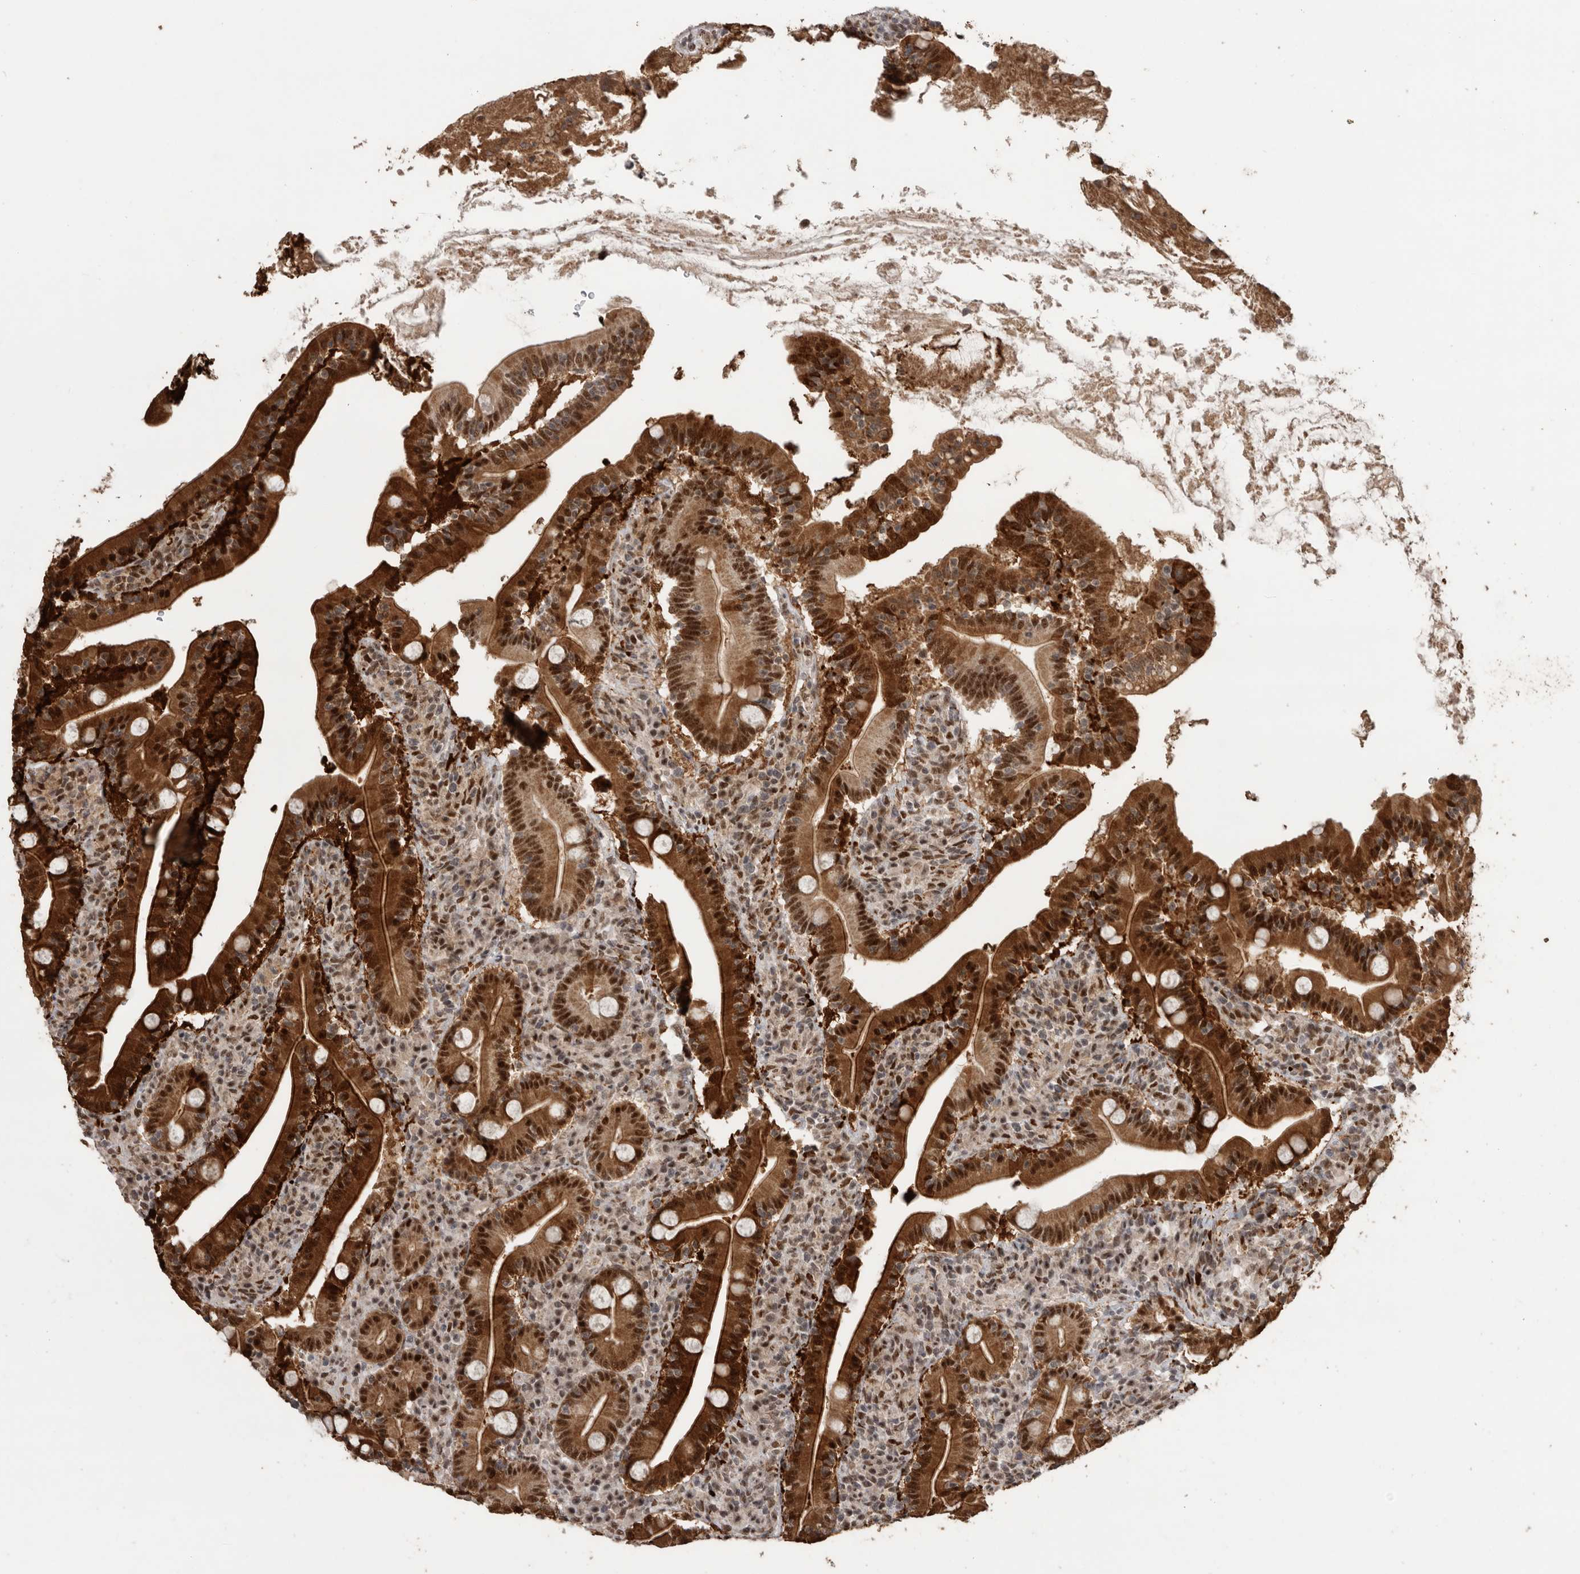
{"staining": {"intensity": "strong", "quantity": ">75%", "location": "cytoplasmic/membranous,nuclear"}, "tissue": "duodenum", "cell_type": "Glandular cells", "image_type": "normal", "snomed": [{"axis": "morphology", "description": "Normal tissue, NOS"}, {"axis": "topography", "description": "Duodenum"}], "caption": "The micrograph shows a brown stain indicating the presence of a protein in the cytoplasmic/membranous,nuclear of glandular cells in duodenum.", "gene": "PPP1R10", "patient": {"sex": "male", "age": 35}}